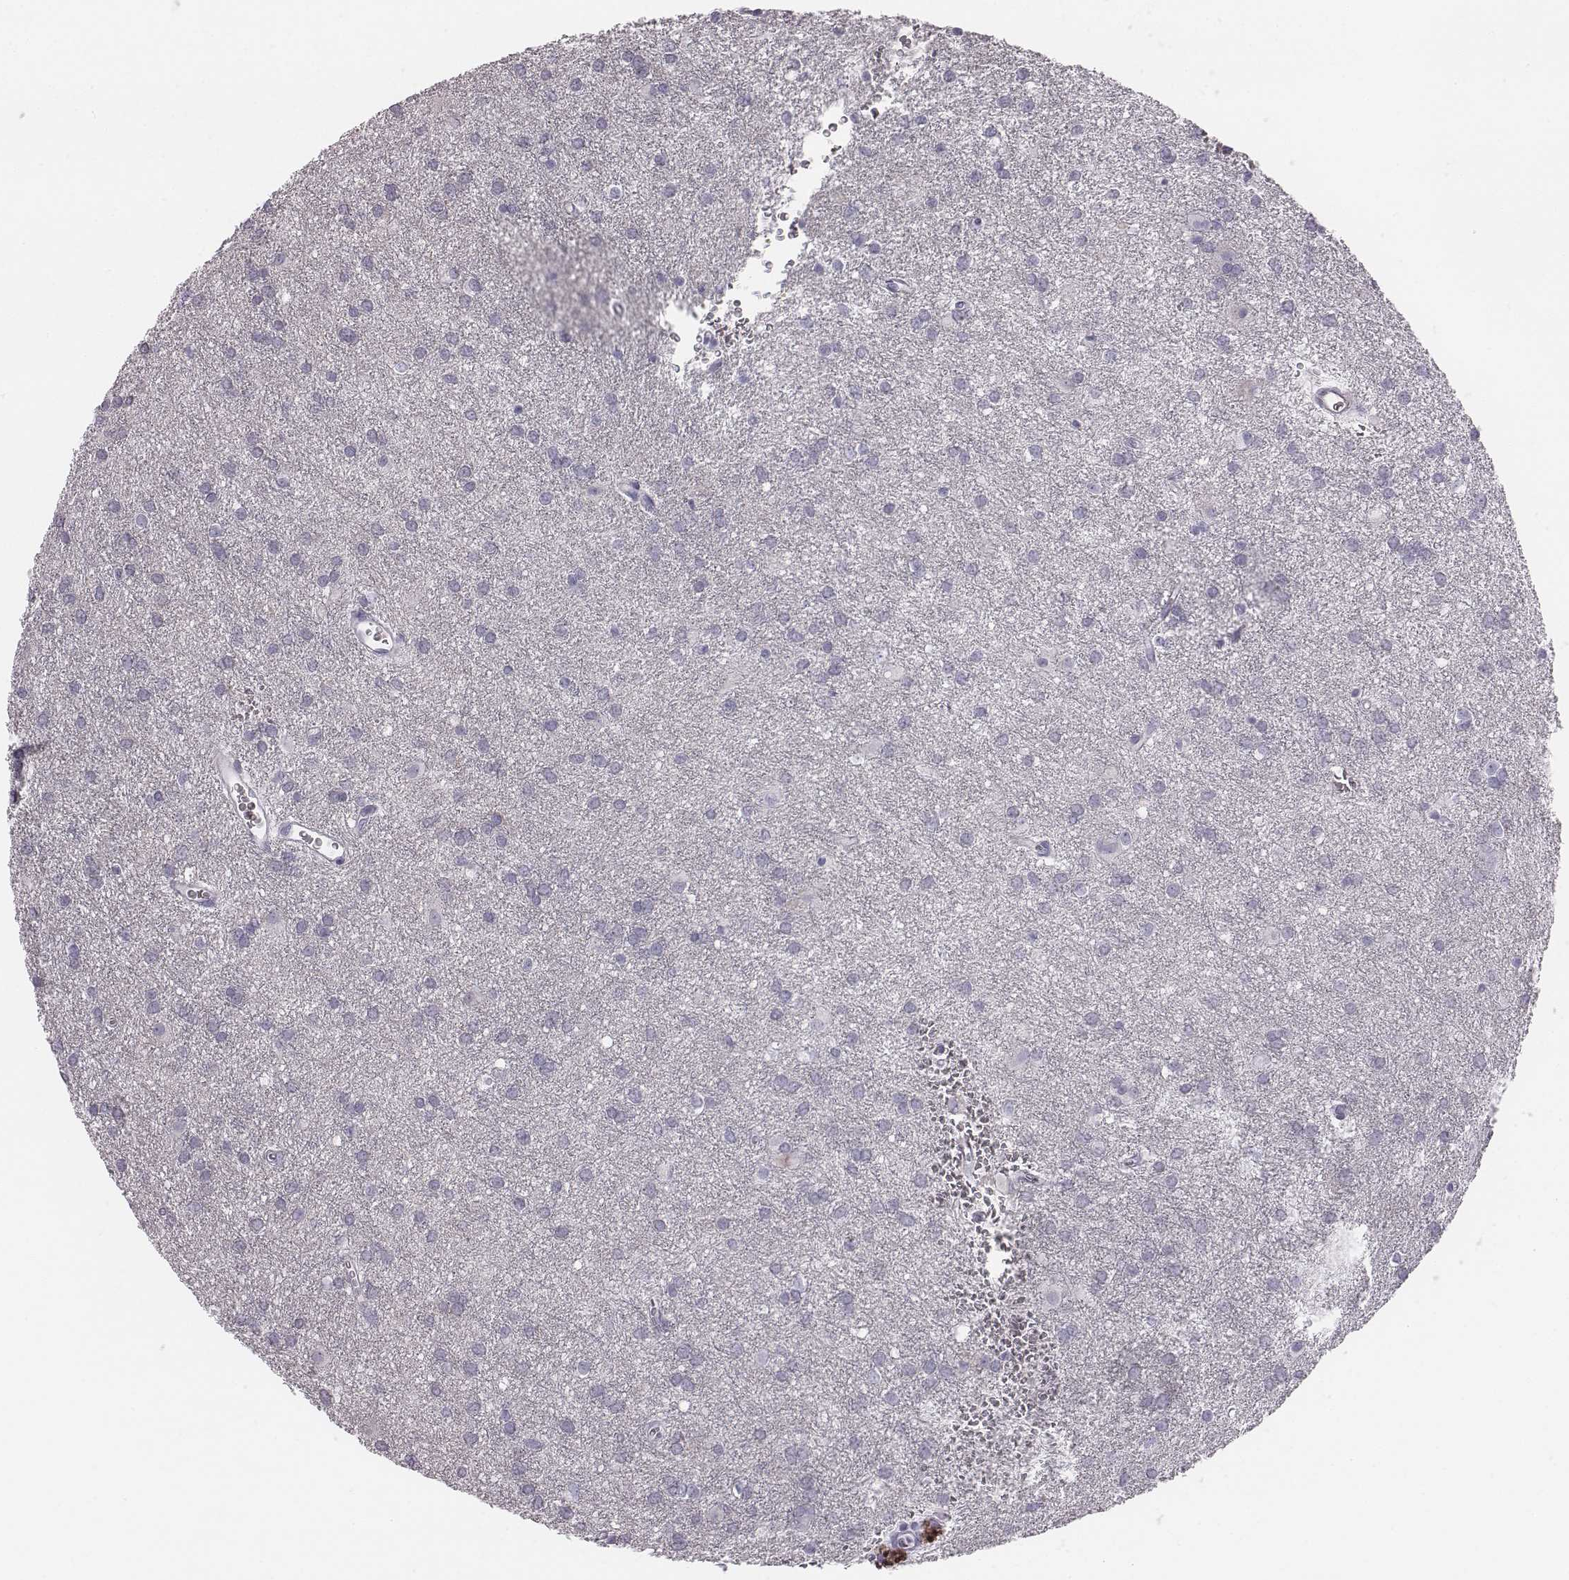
{"staining": {"intensity": "negative", "quantity": "none", "location": "none"}, "tissue": "glioma", "cell_type": "Tumor cells", "image_type": "cancer", "snomed": [{"axis": "morphology", "description": "Glioma, malignant, Low grade"}, {"axis": "topography", "description": "Brain"}], "caption": "Image shows no protein staining in tumor cells of glioma tissue.", "gene": "HBZ", "patient": {"sex": "male", "age": 58}}